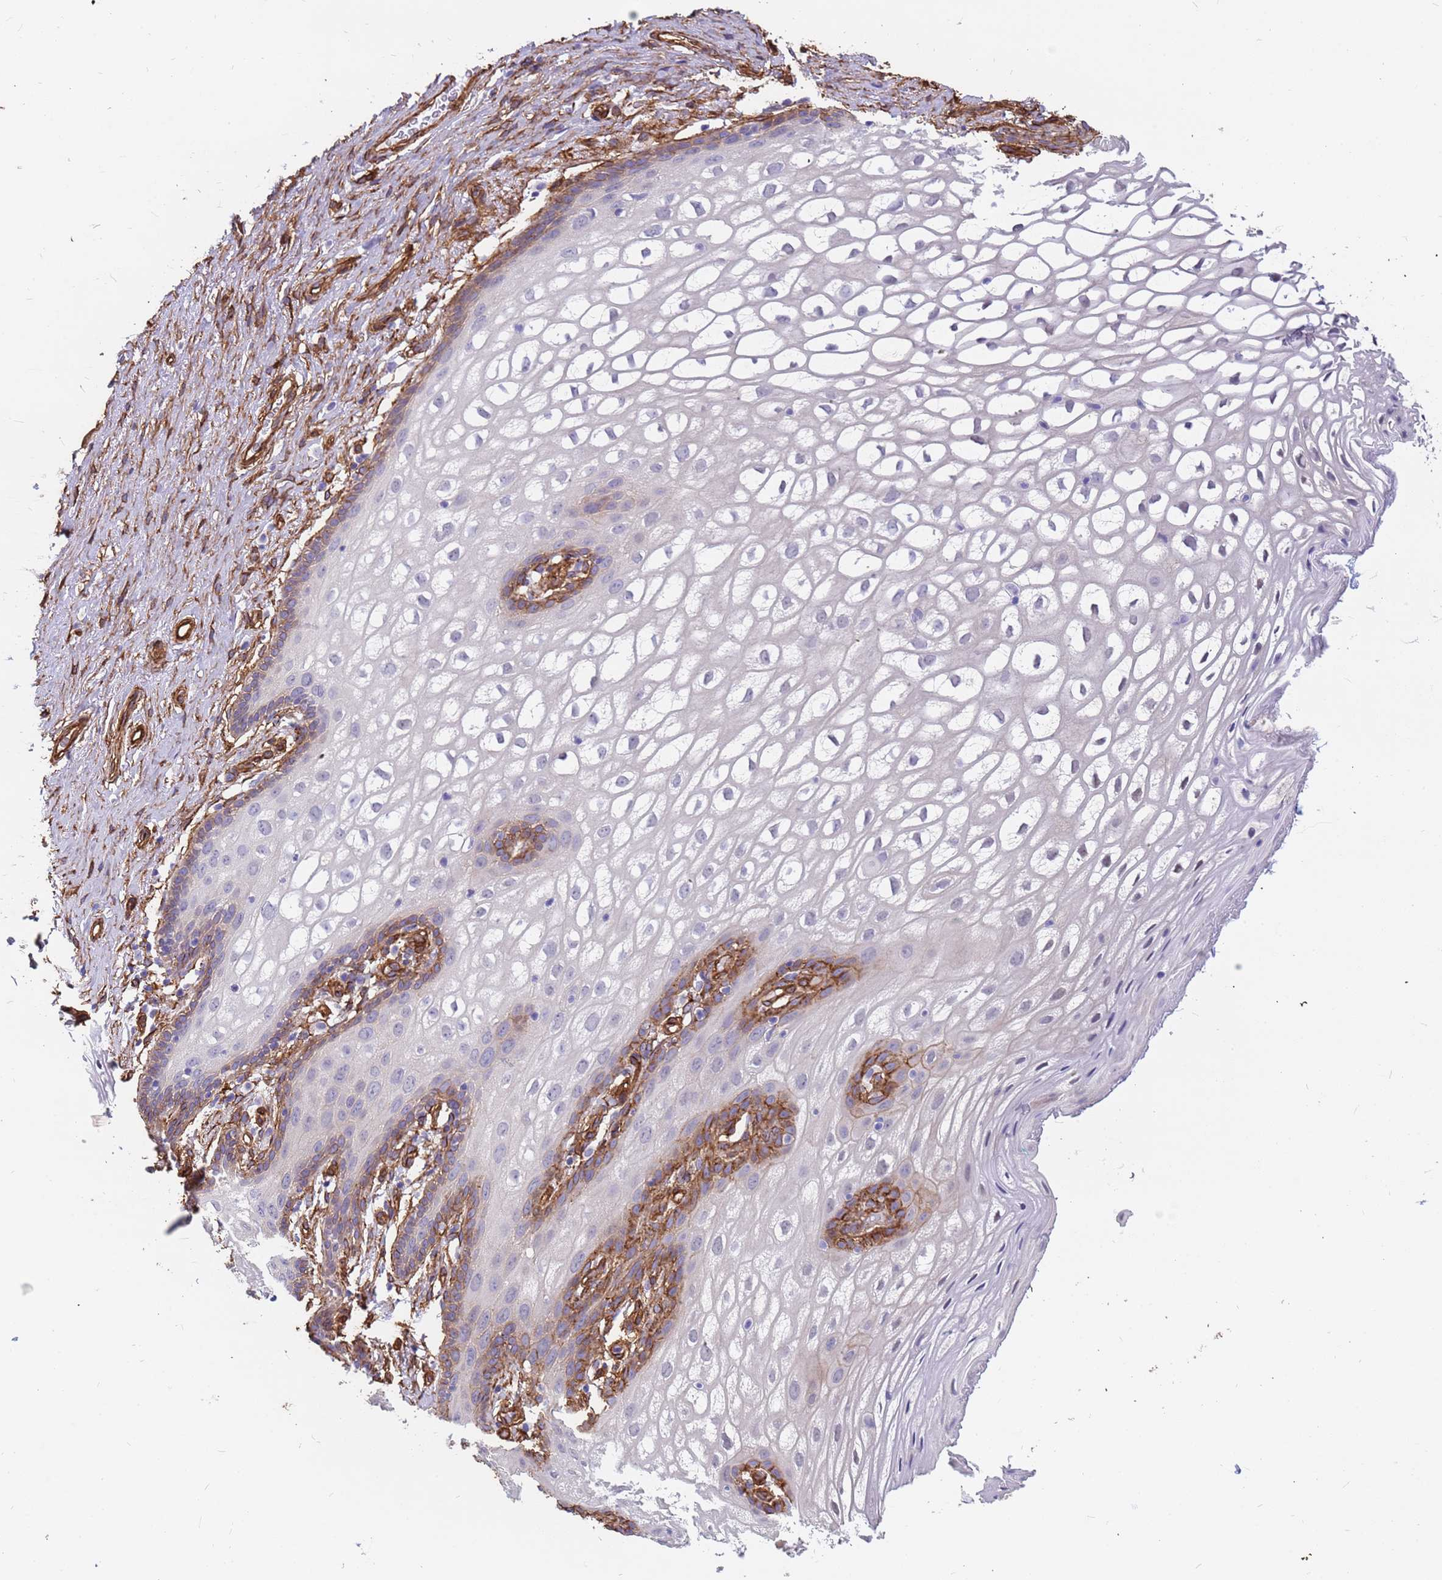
{"staining": {"intensity": "moderate", "quantity": "25%-75%", "location": "cytoplasmic/membranous"}, "tissue": "vagina", "cell_type": "Squamous epithelial cells", "image_type": "normal", "snomed": [{"axis": "morphology", "description": "Normal tissue, NOS"}, {"axis": "topography", "description": "Vagina"}, {"axis": "topography", "description": "Peripheral nerve tissue"}], "caption": "An immunohistochemistry (IHC) micrograph of unremarkable tissue is shown. Protein staining in brown shows moderate cytoplasmic/membranous positivity in vagina within squamous epithelial cells.", "gene": "EHD2", "patient": {"sex": "female", "age": 71}}